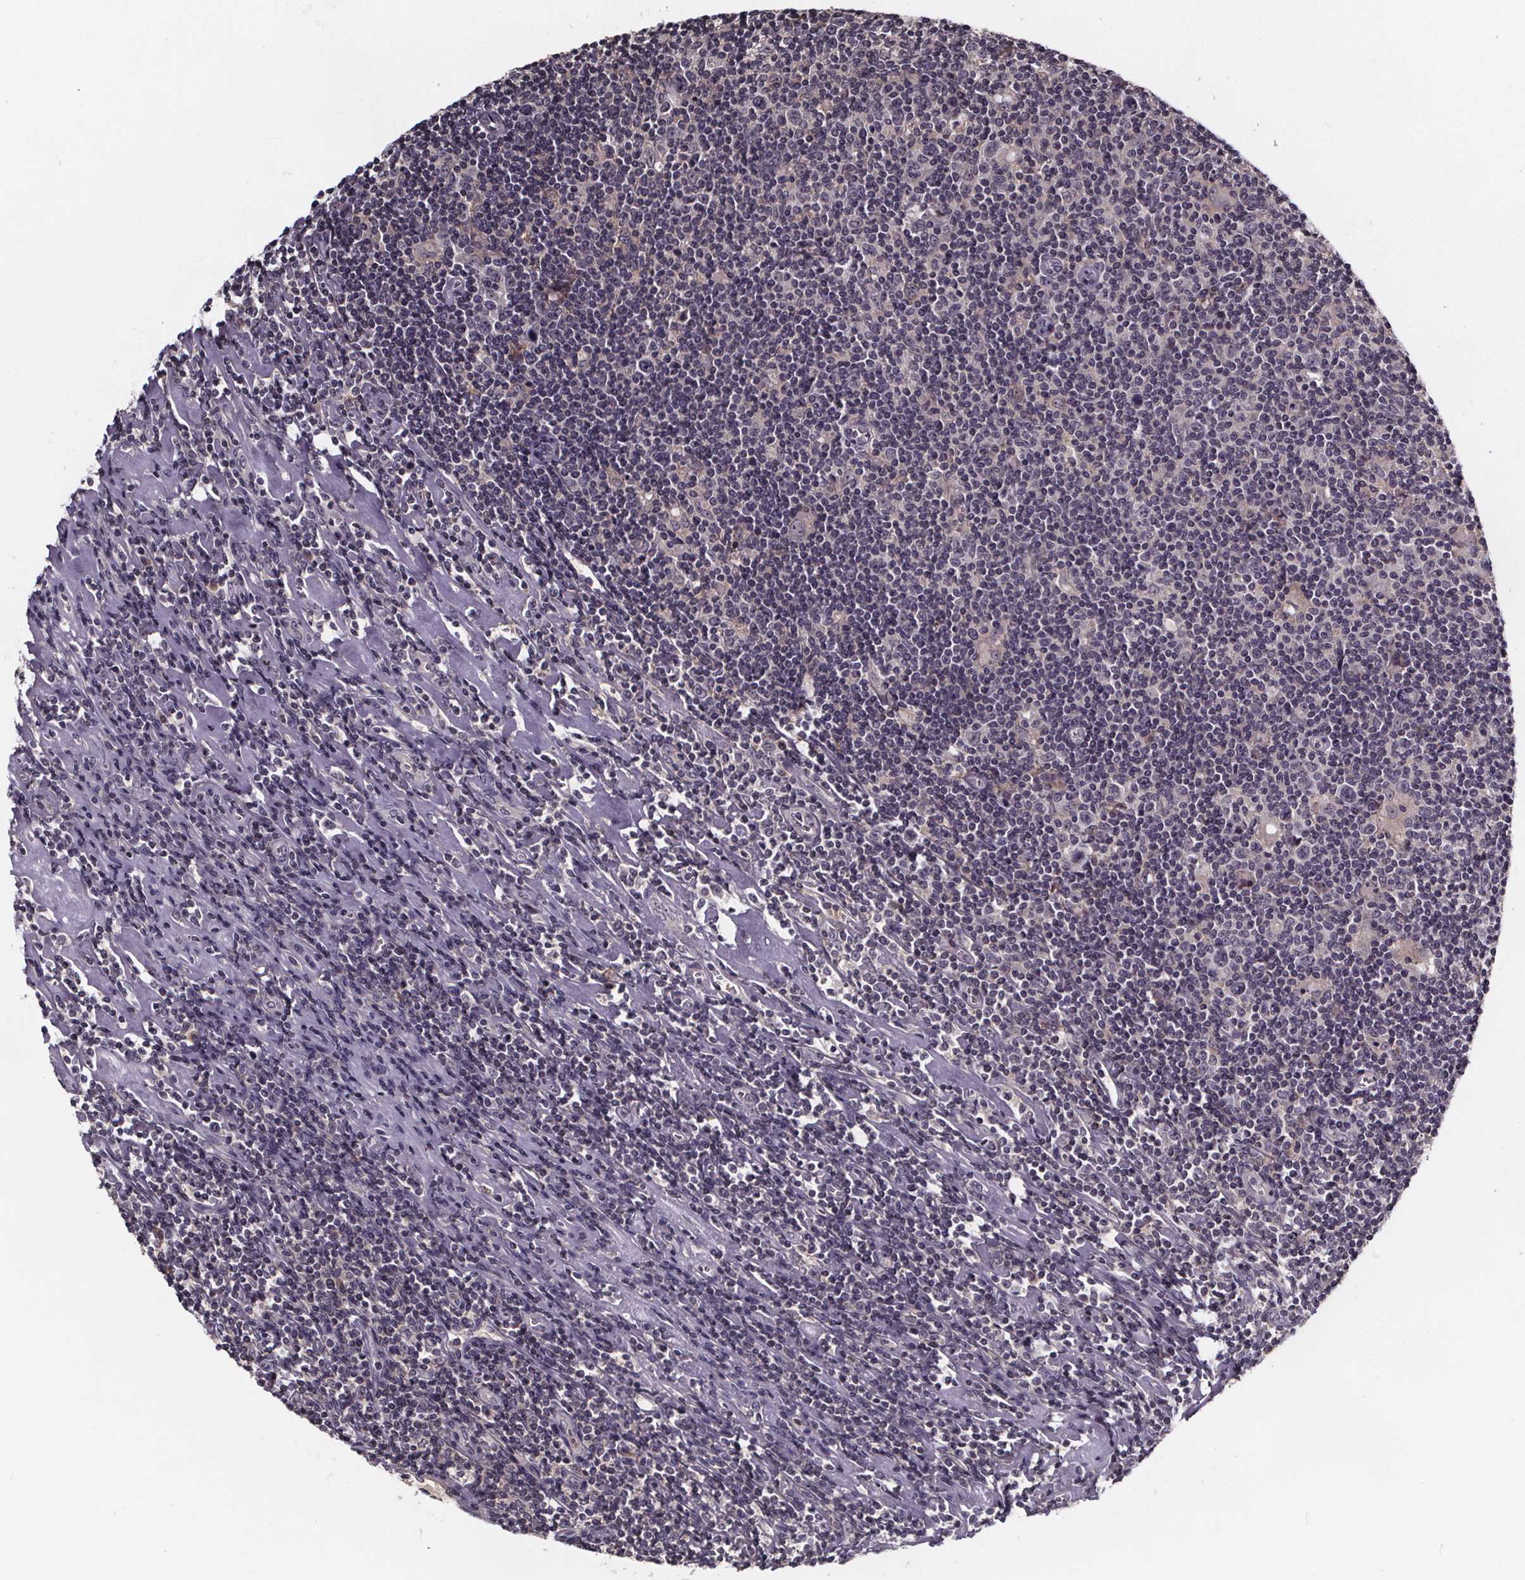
{"staining": {"intensity": "negative", "quantity": "none", "location": "none"}, "tissue": "lymphoma", "cell_type": "Tumor cells", "image_type": "cancer", "snomed": [{"axis": "morphology", "description": "Hodgkin's disease, NOS"}, {"axis": "topography", "description": "Lymph node"}], "caption": "The histopathology image displays no staining of tumor cells in lymphoma. (Brightfield microscopy of DAB IHC at high magnification).", "gene": "SMIM1", "patient": {"sex": "male", "age": 40}}